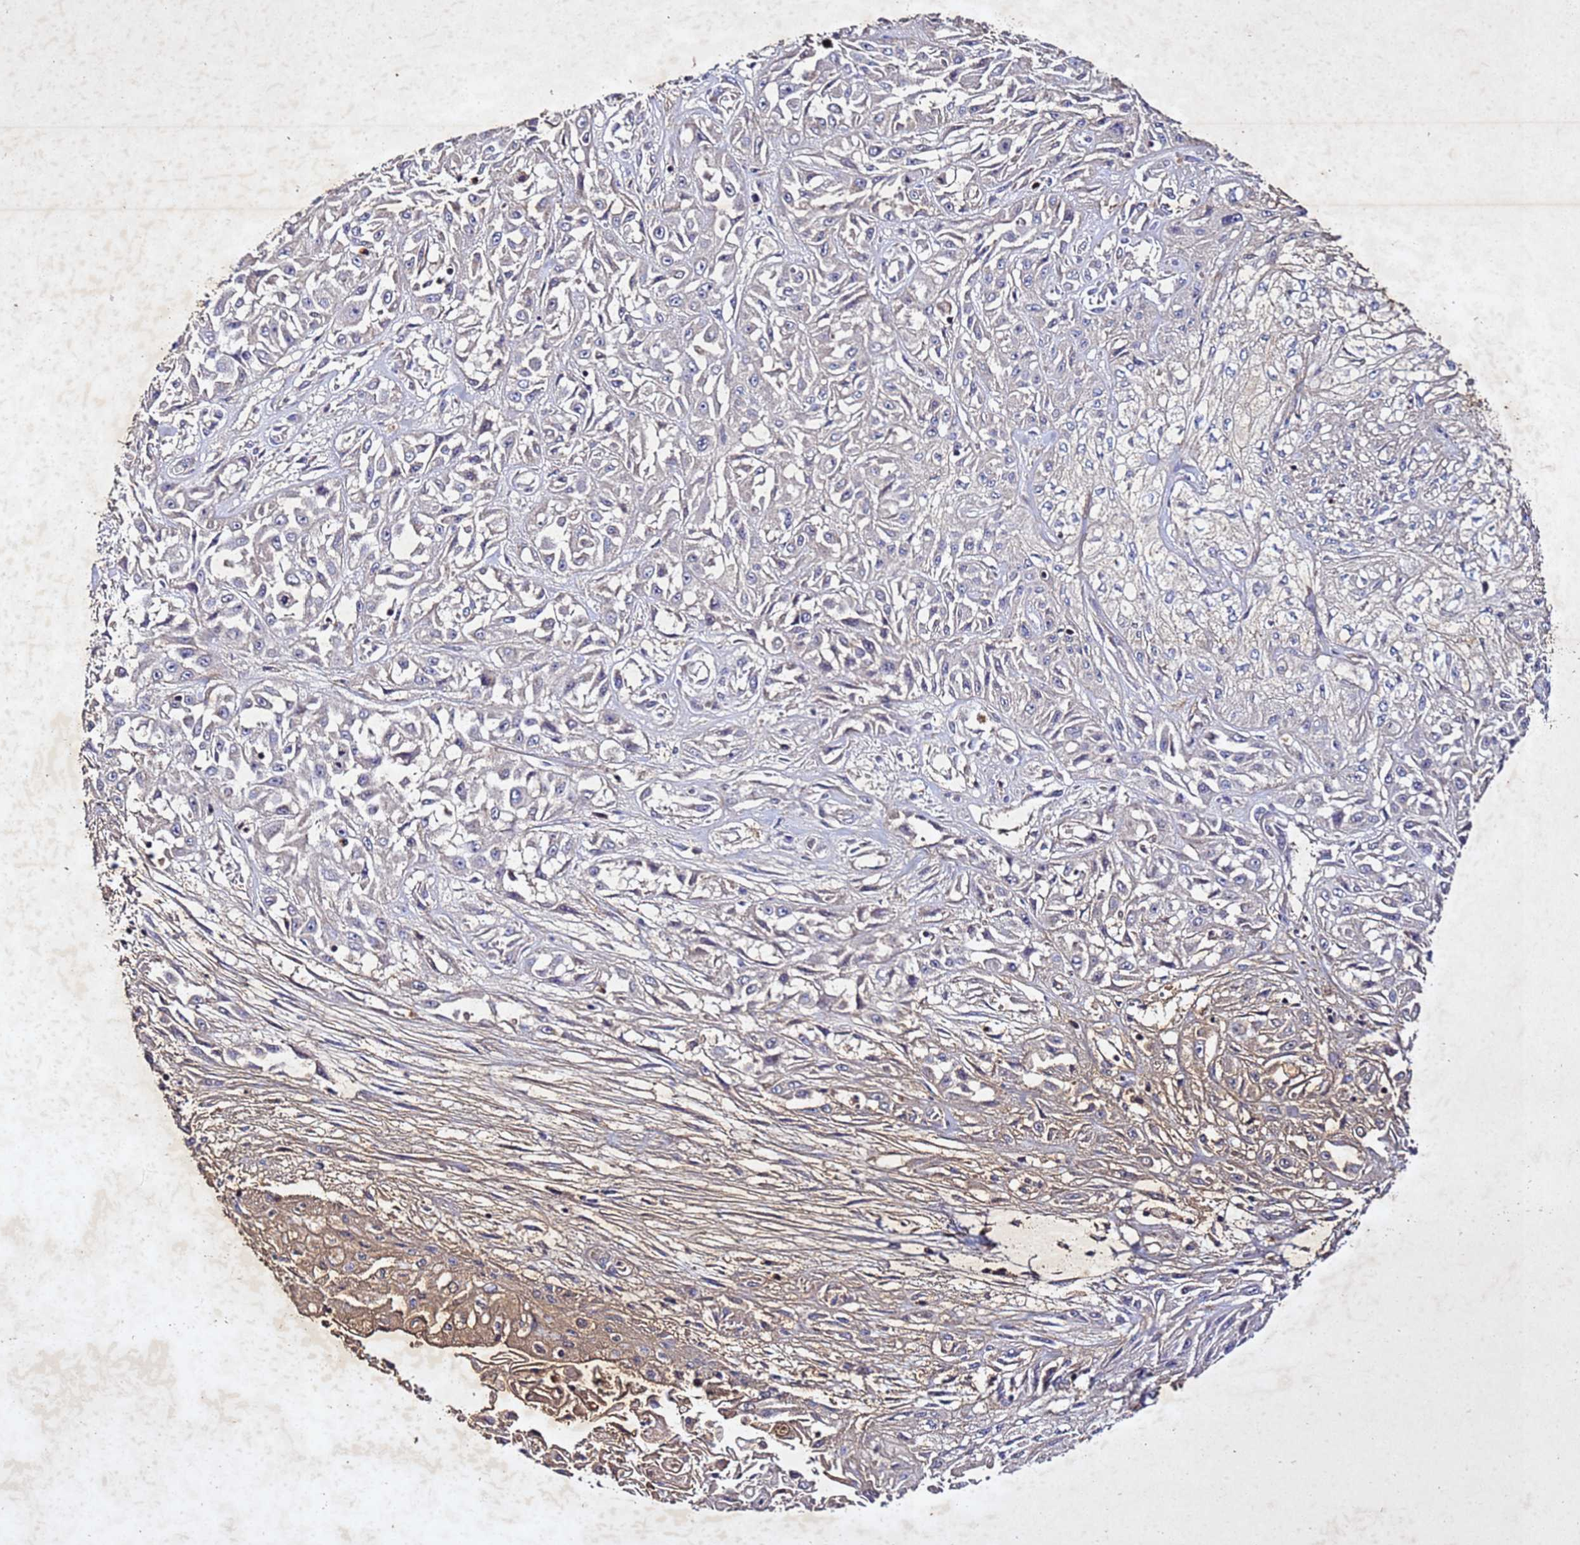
{"staining": {"intensity": "weak", "quantity": "<25%", "location": "cytoplasmic/membranous"}, "tissue": "skin cancer", "cell_type": "Tumor cells", "image_type": "cancer", "snomed": [{"axis": "morphology", "description": "Squamous cell carcinoma, NOS"}, {"axis": "morphology", "description": "Squamous cell carcinoma, metastatic, NOS"}, {"axis": "topography", "description": "Skin"}, {"axis": "topography", "description": "Lymph node"}], "caption": "This is a image of IHC staining of skin cancer (squamous cell carcinoma), which shows no staining in tumor cells.", "gene": "SV2B", "patient": {"sex": "male", "age": 75}}